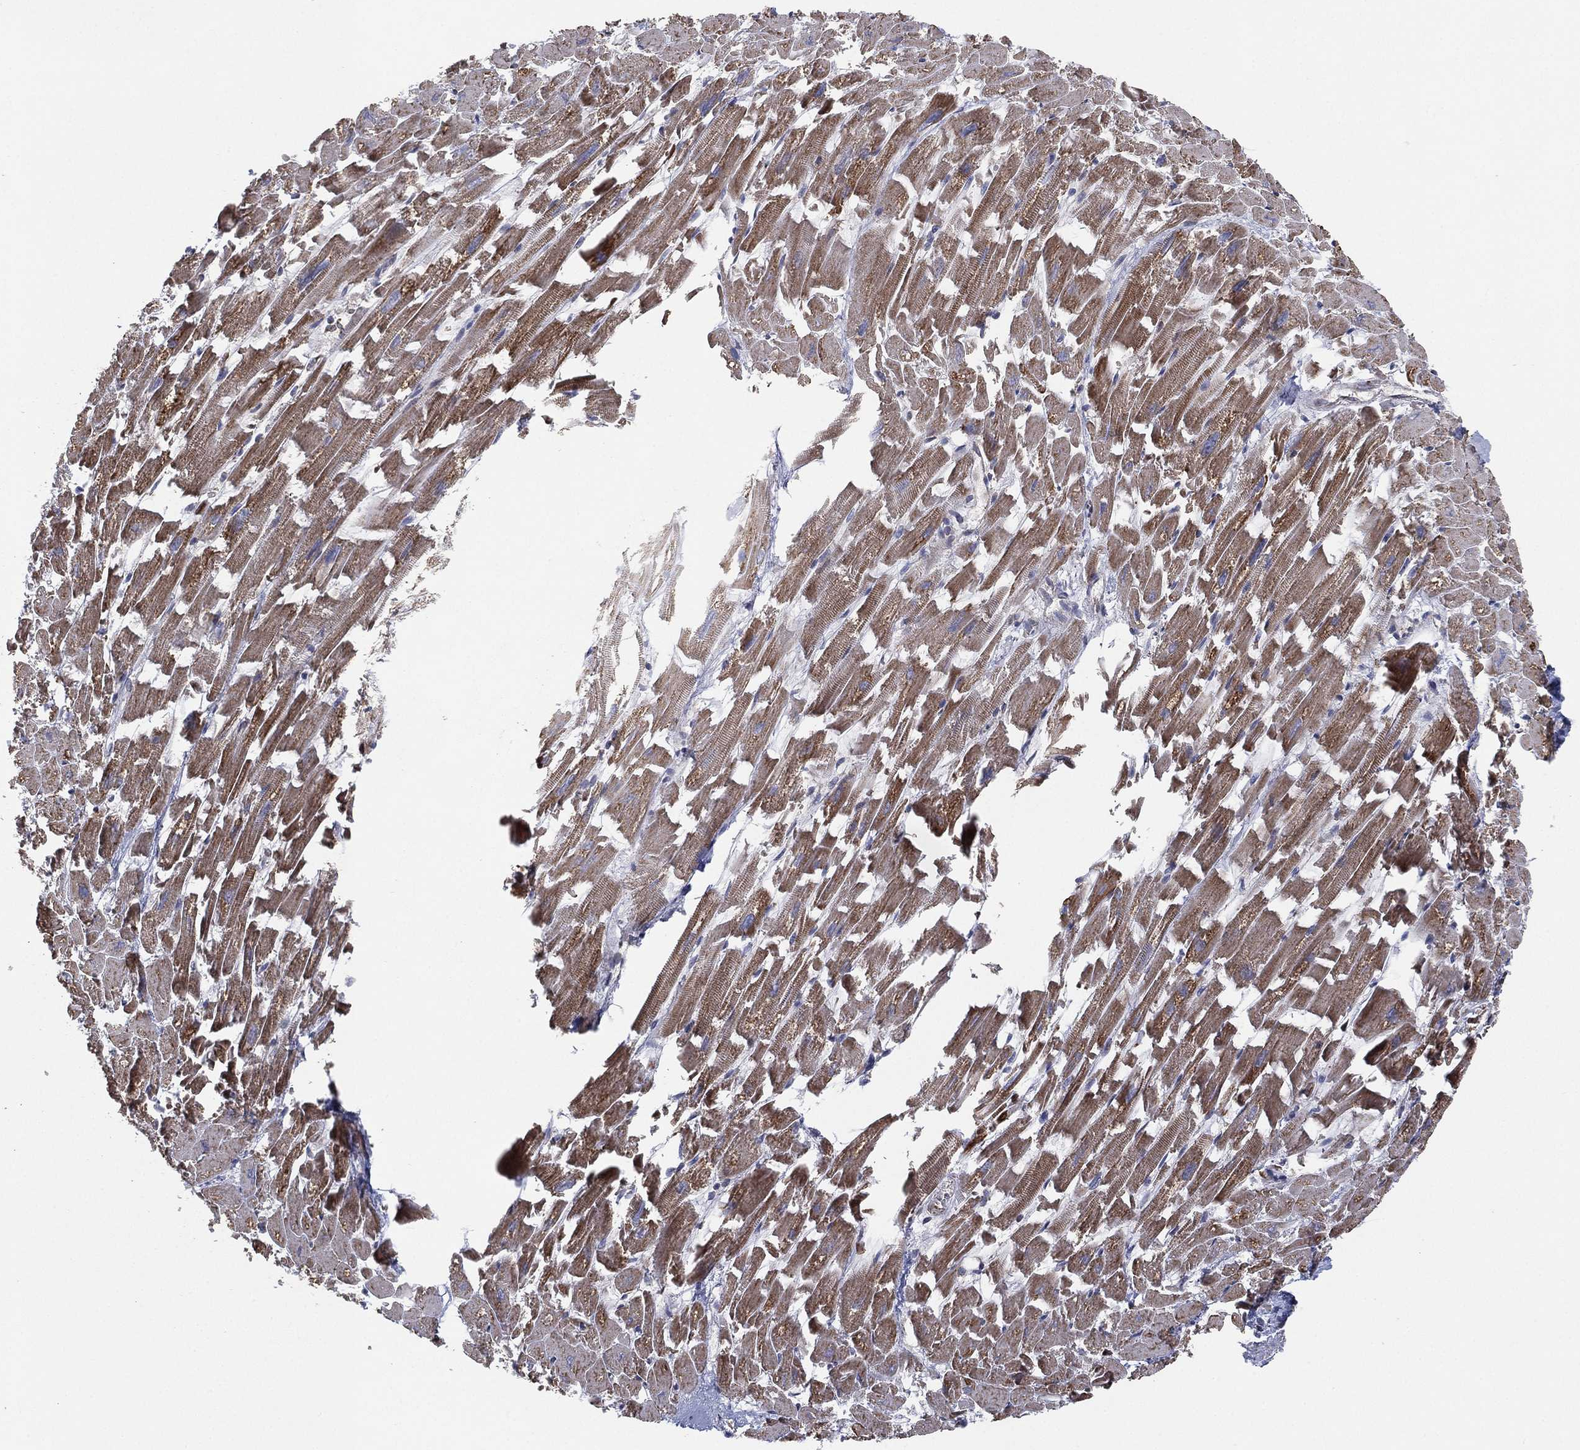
{"staining": {"intensity": "strong", "quantity": "25%-75%", "location": "cytoplasmic/membranous"}, "tissue": "heart muscle", "cell_type": "Cardiomyocytes", "image_type": "normal", "snomed": [{"axis": "morphology", "description": "Normal tissue, NOS"}, {"axis": "topography", "description": "Heart"}], "caption": "Human heart muscle stained with a brown dye exhibits strong cytoplasmic/membranous positive positivity in approximately 25%-75% of cardiomyocytes.", "gene": "PSMG4", "patient": {"sex": "female", "age": 64}}